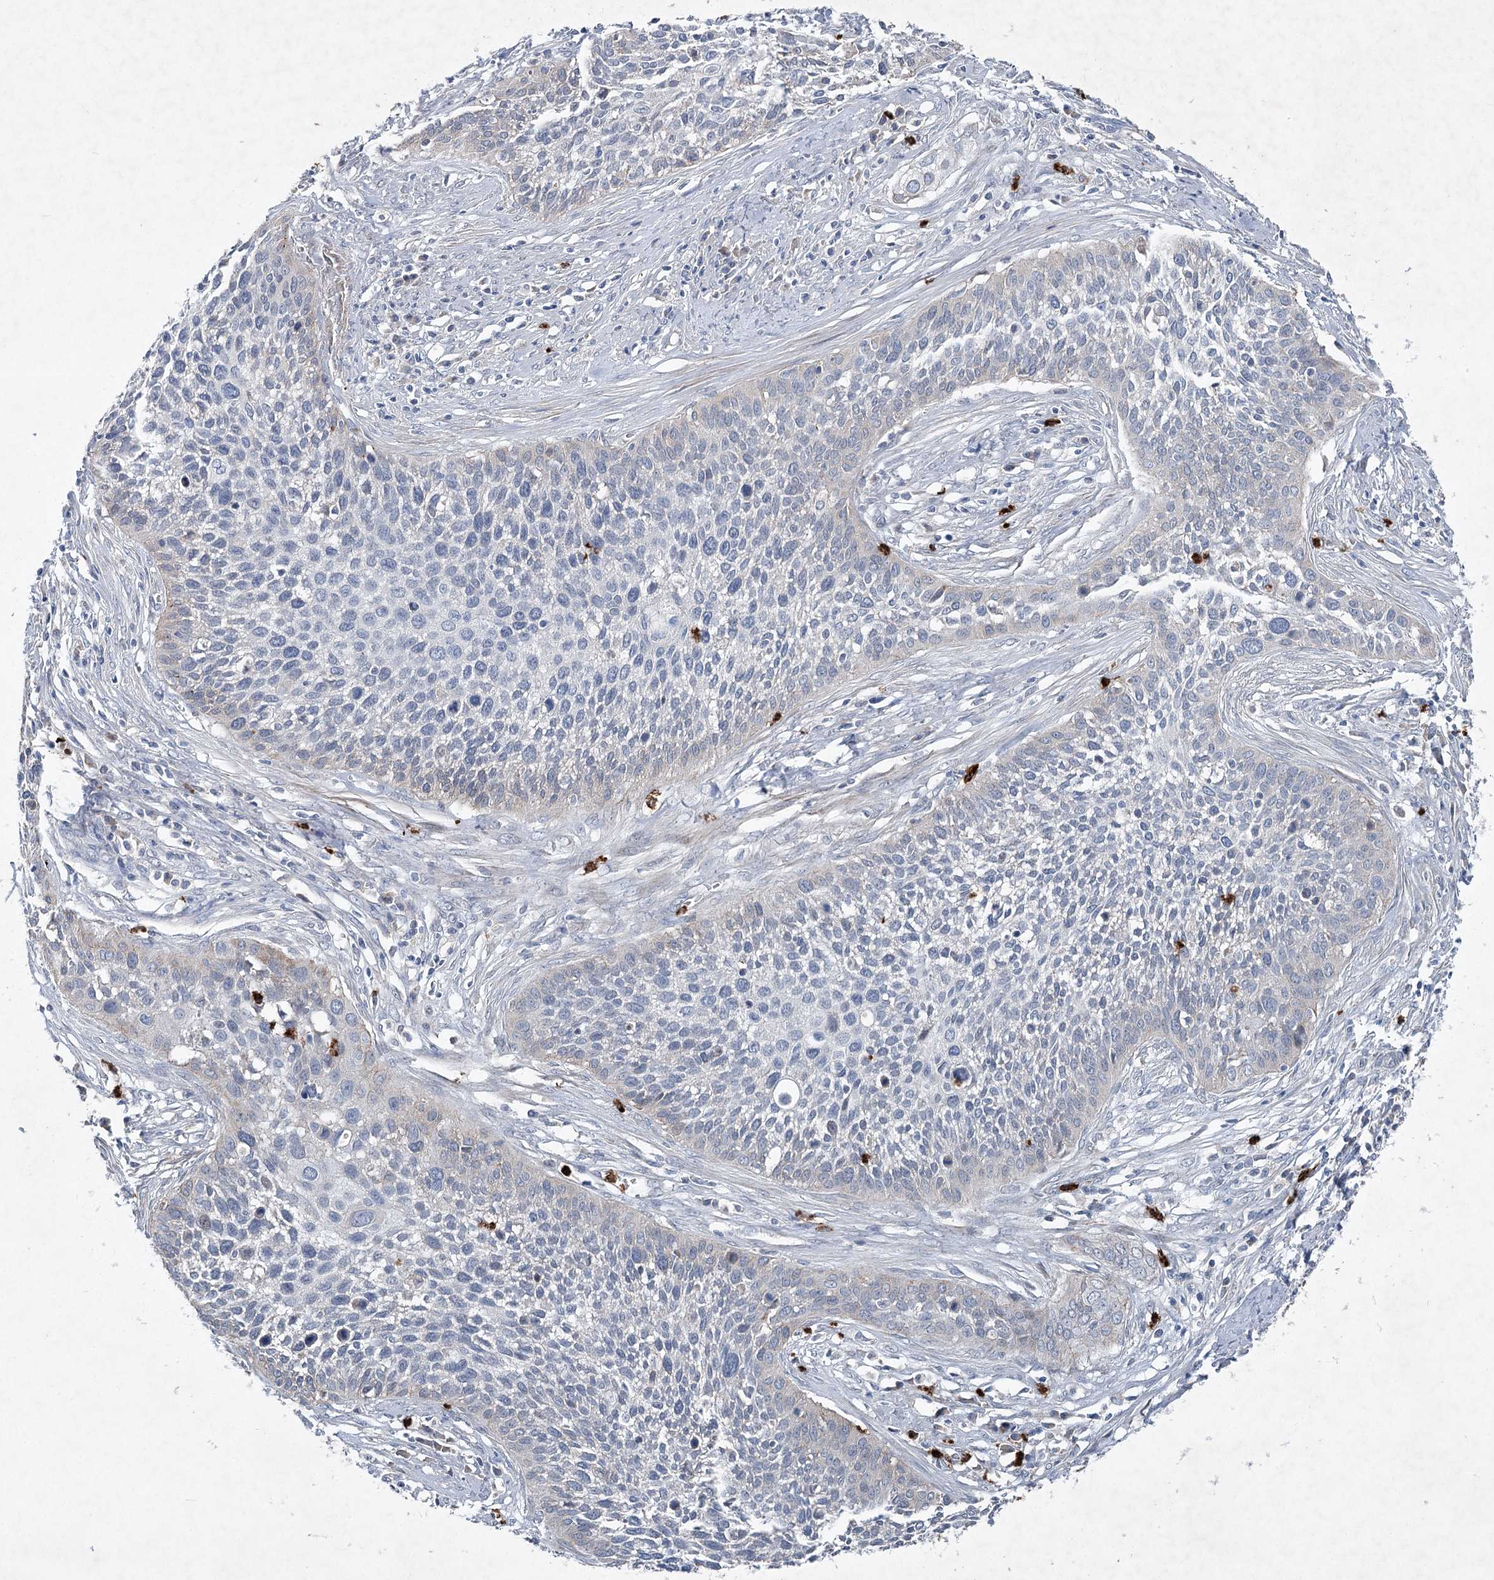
{"staining": {"intensity": "negative", "quantity": "none", "location": "none"}, "tissue": "cervical cancer", "cell_type": "Tumor cells", "image_type": "cancer", "snomed": [{"axis": "morphology", "description": "Squamous cell carcinoma, NOS"}, {"axis": "topography", "description": "Cervix"}], "caption": "A high-resolution image shows immunohistochemistry staining of squamous cell carcinoma (cervical), which reveals no significant expression in tumor cells. Nuclei are stained in blue.", "gene": "PLA2G12A", "patient": {"sex": "female", "age": 34}}